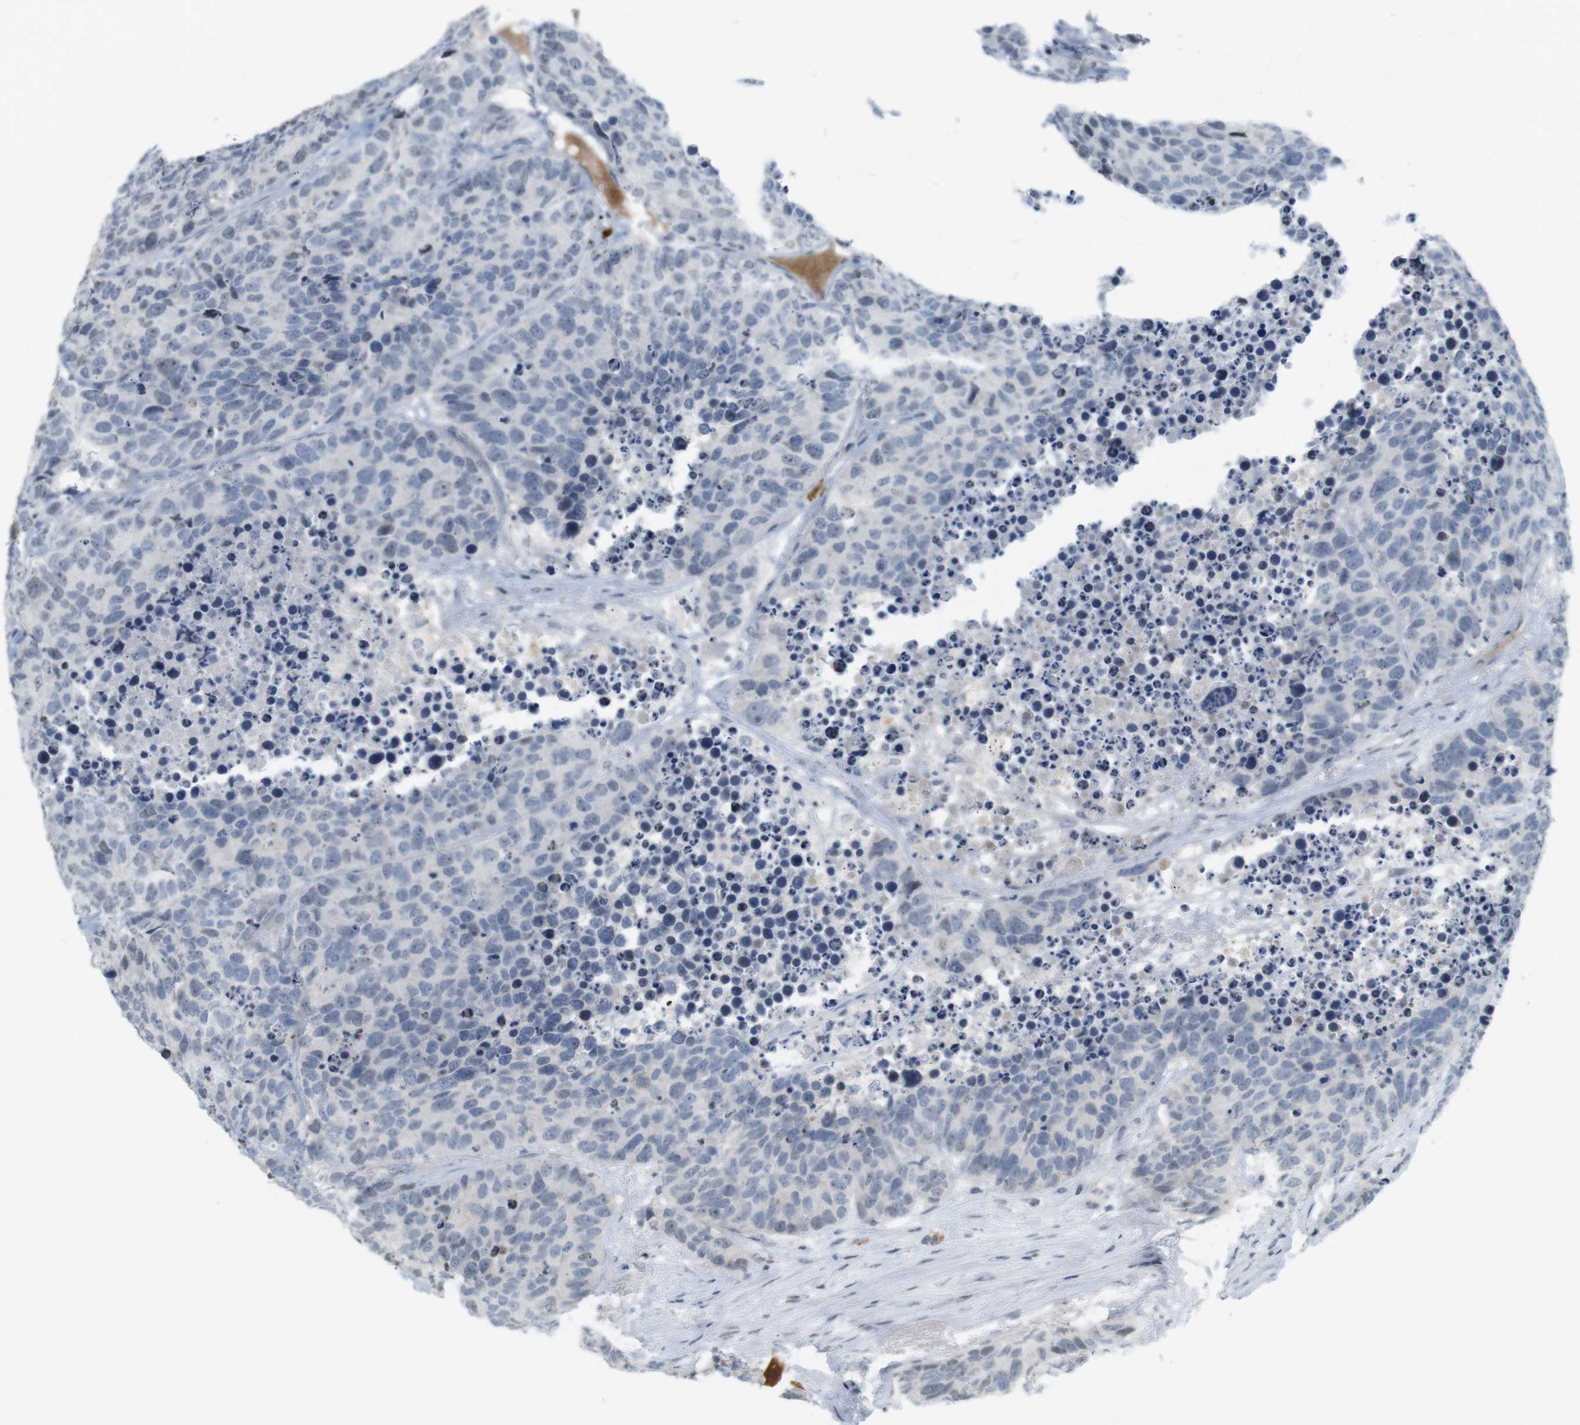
{"staining": {"intensity": "negative", "quantity": "none", "location": "none"}, "tissue": "carcinoid", "cell_type": "Tumor cells", "image_type": "cancer", "snomed": [{"axis": "morphology", "description": "Carcinoid, malignant, NOS"}, {"axis": "topography", "description": "Lung"}], "caption": "Tumor cells are negative for protein expression in human carcinoid.", "gene": "DMC1", "patient": {"sex": "male", "age": 60}}